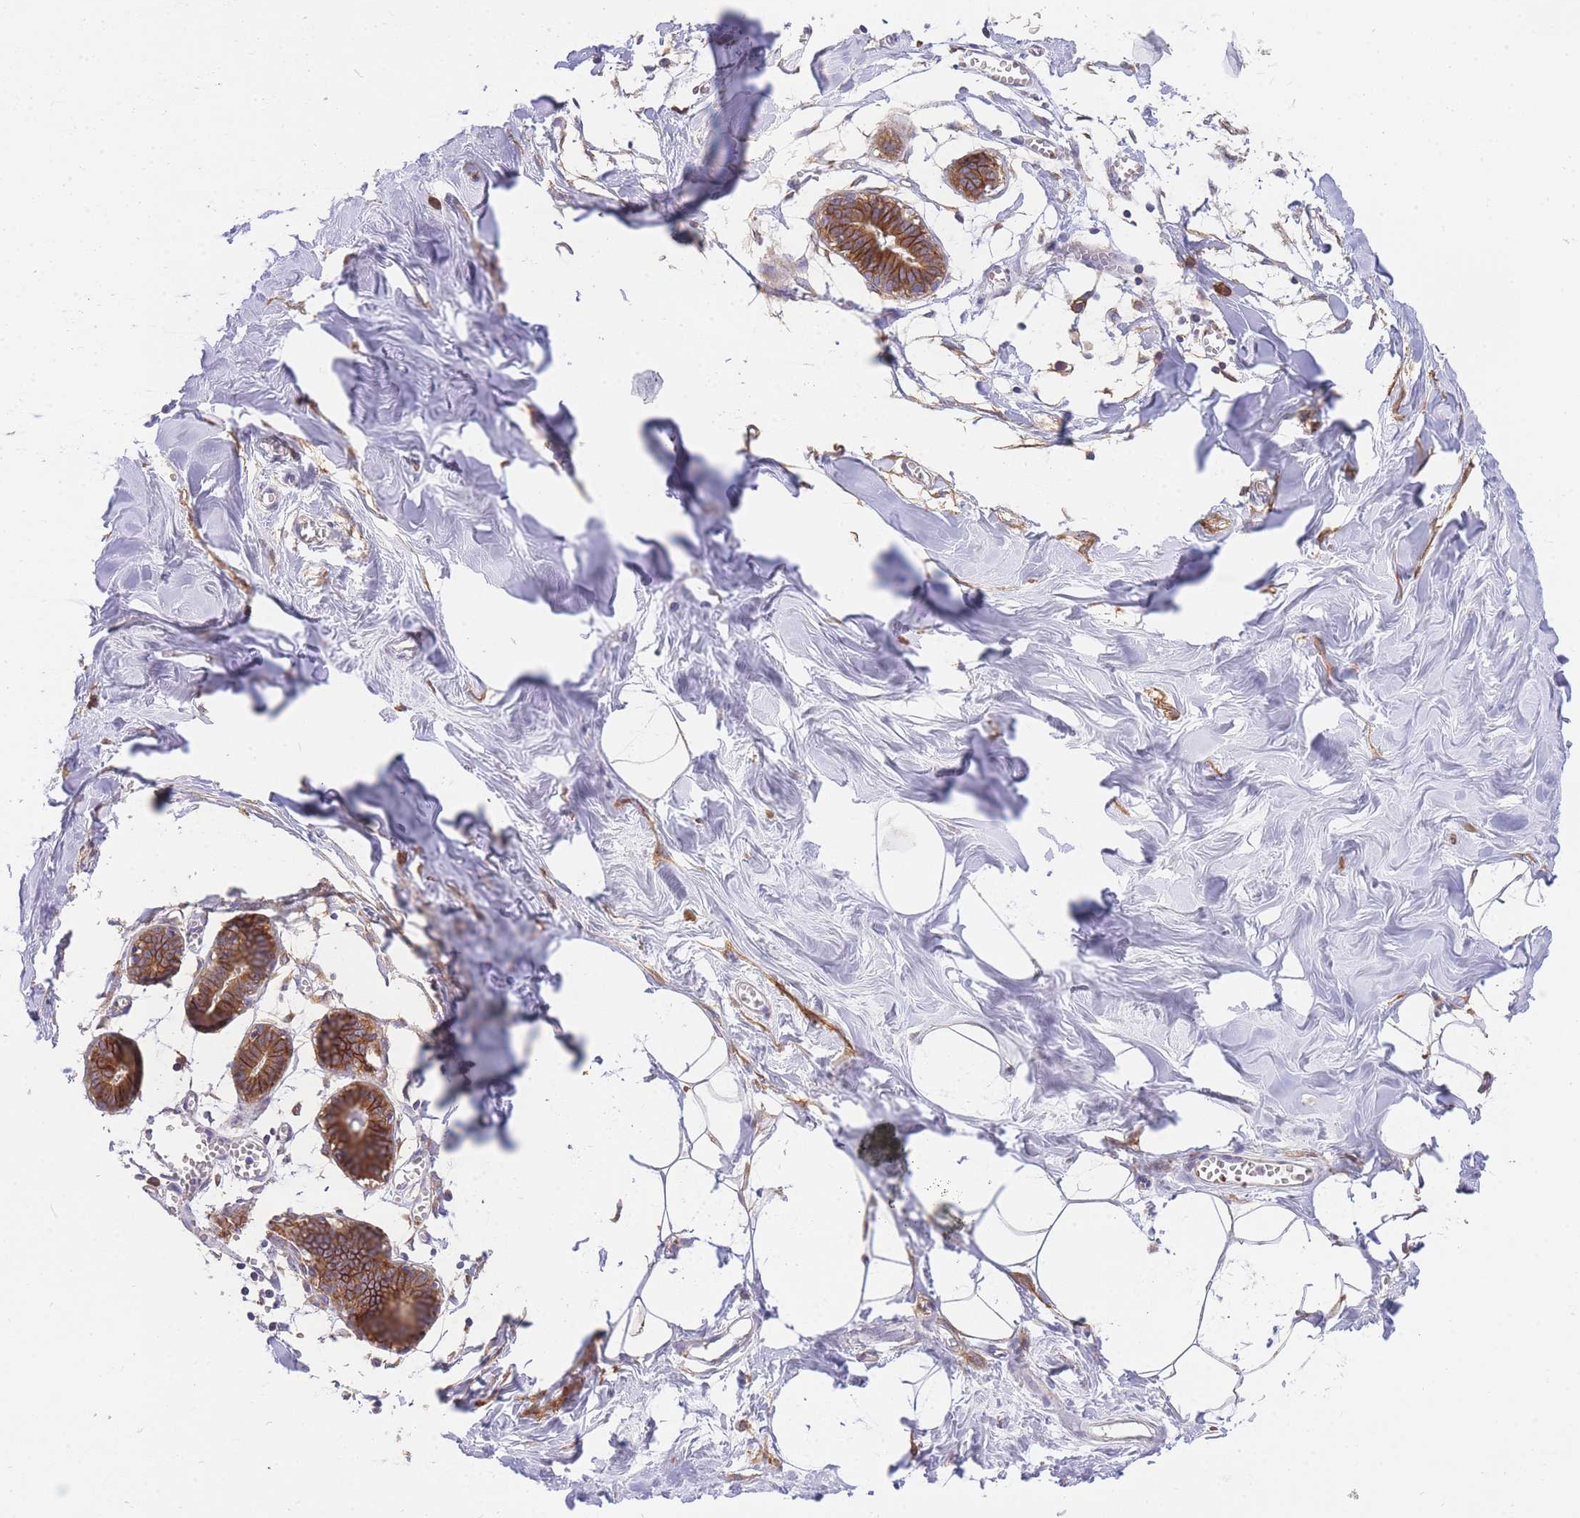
{"staining": {"intensity": "negative", "quantity": "none", "location": "none"}, "tissue": "breast", "cell_type": "Adipocytes", "image_type": "normal", "snomed": [{"axis": "morphology", "description": "Normal tissue, NOS"}, {"axis": "topography", "description": "Breast"}], "caption": "Immunohistochemistry (IHC) photomicrograph of benign breast: human breast stained with DAB (3,3'-diaminobenzidine) exhibits no significant protein expression in adipocytes. Nuclei are stained in blue.", "gene": "C2orf88", "patient": {"sex": "female", "age": 27}}